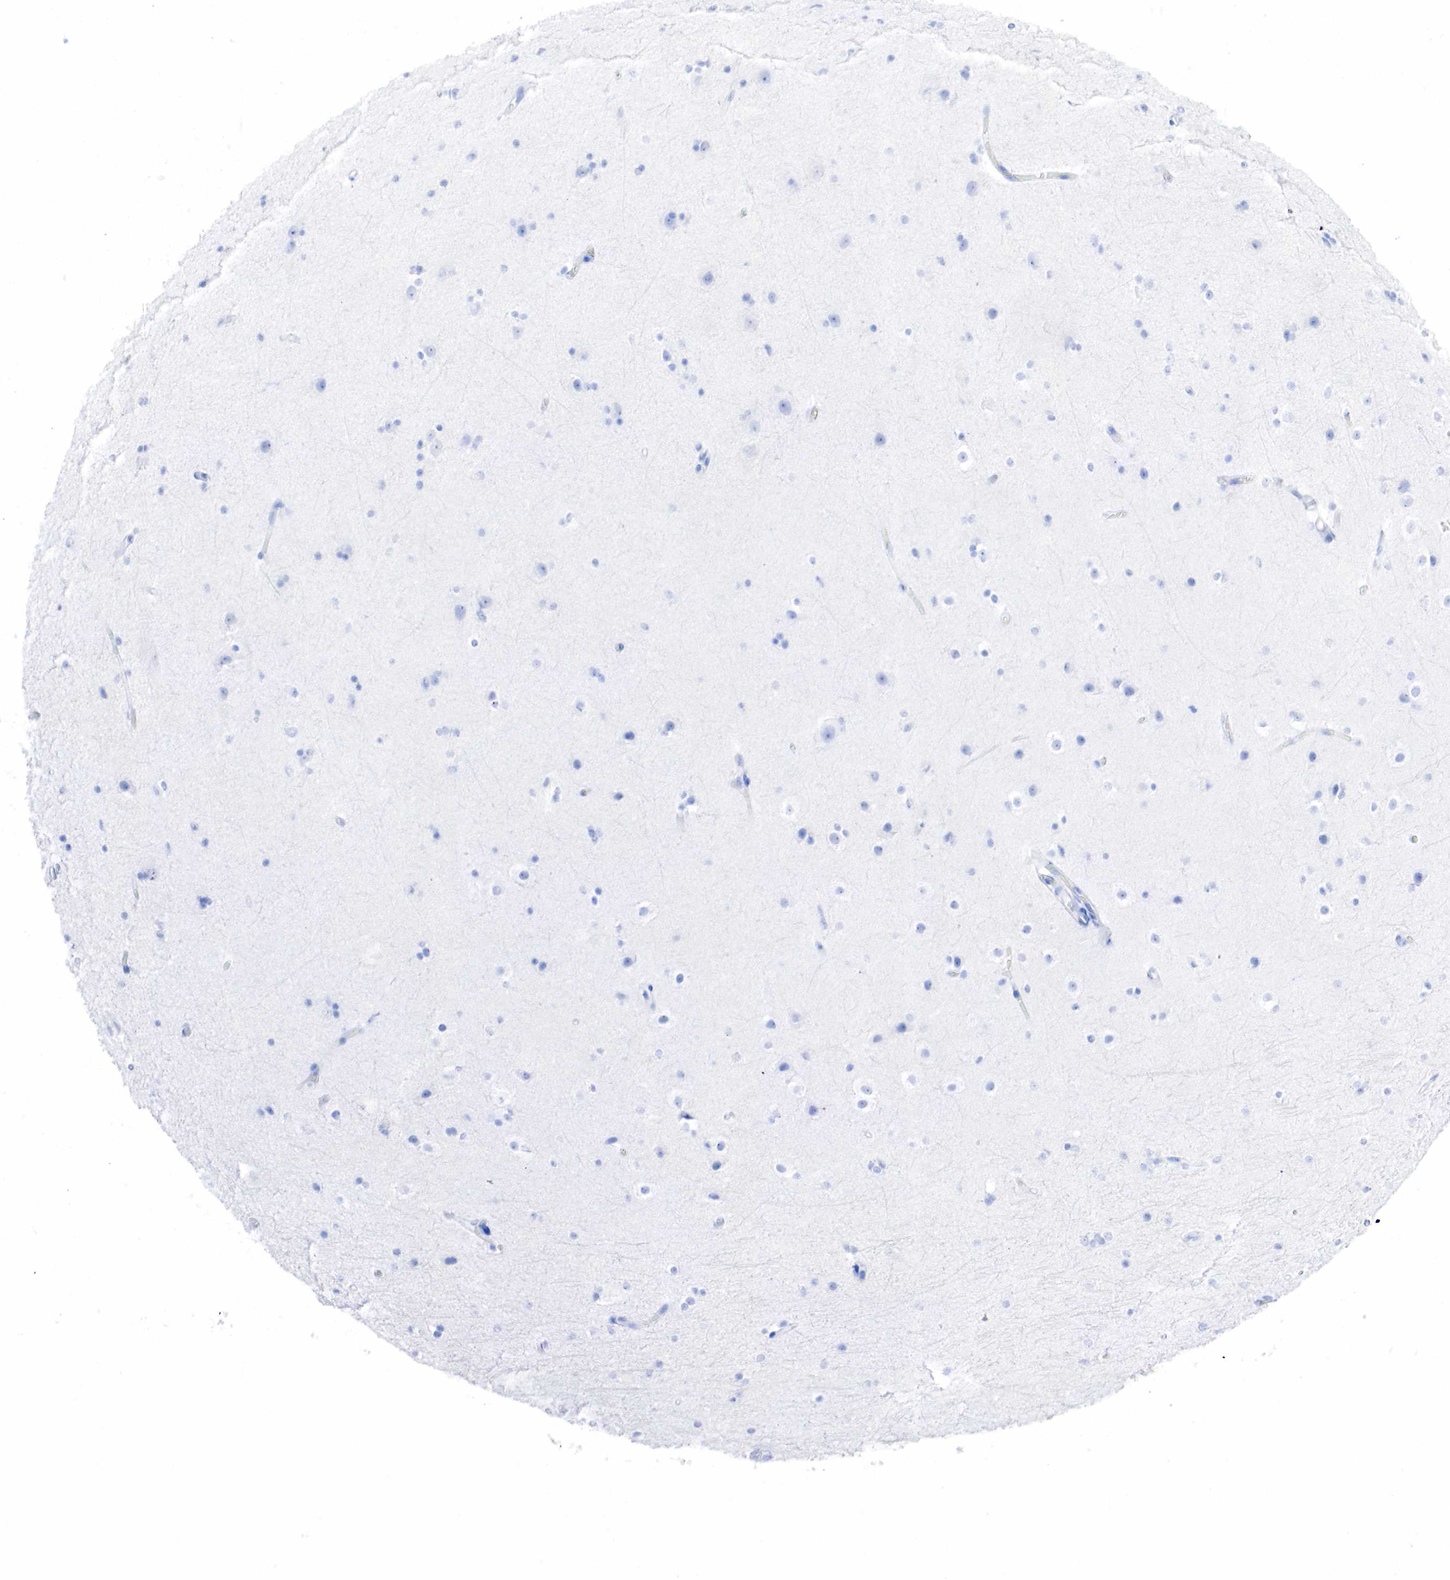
{"staining": {"intensity": "negative", "quantity": "none", "location": "none"}, "tissue": "cerebral cortex", "cell_type": "Endothelial cells", "image_type": "normal", "snomed": [{"axis": "morphology", "description": "Normal tissue, NOS"}, {"axis": "topography", "description": "Cerebral cortex"}, {"axis": "topography", "description": "Hippocampus"}], "caption": "Immunohistochemistry image of benign cerebral cortex: cerebral cortex stained with DAB shows no significant protein positivity in endothelial cells.", "gene": "INHA", "patient": {"sex": "female", "age": 19}}